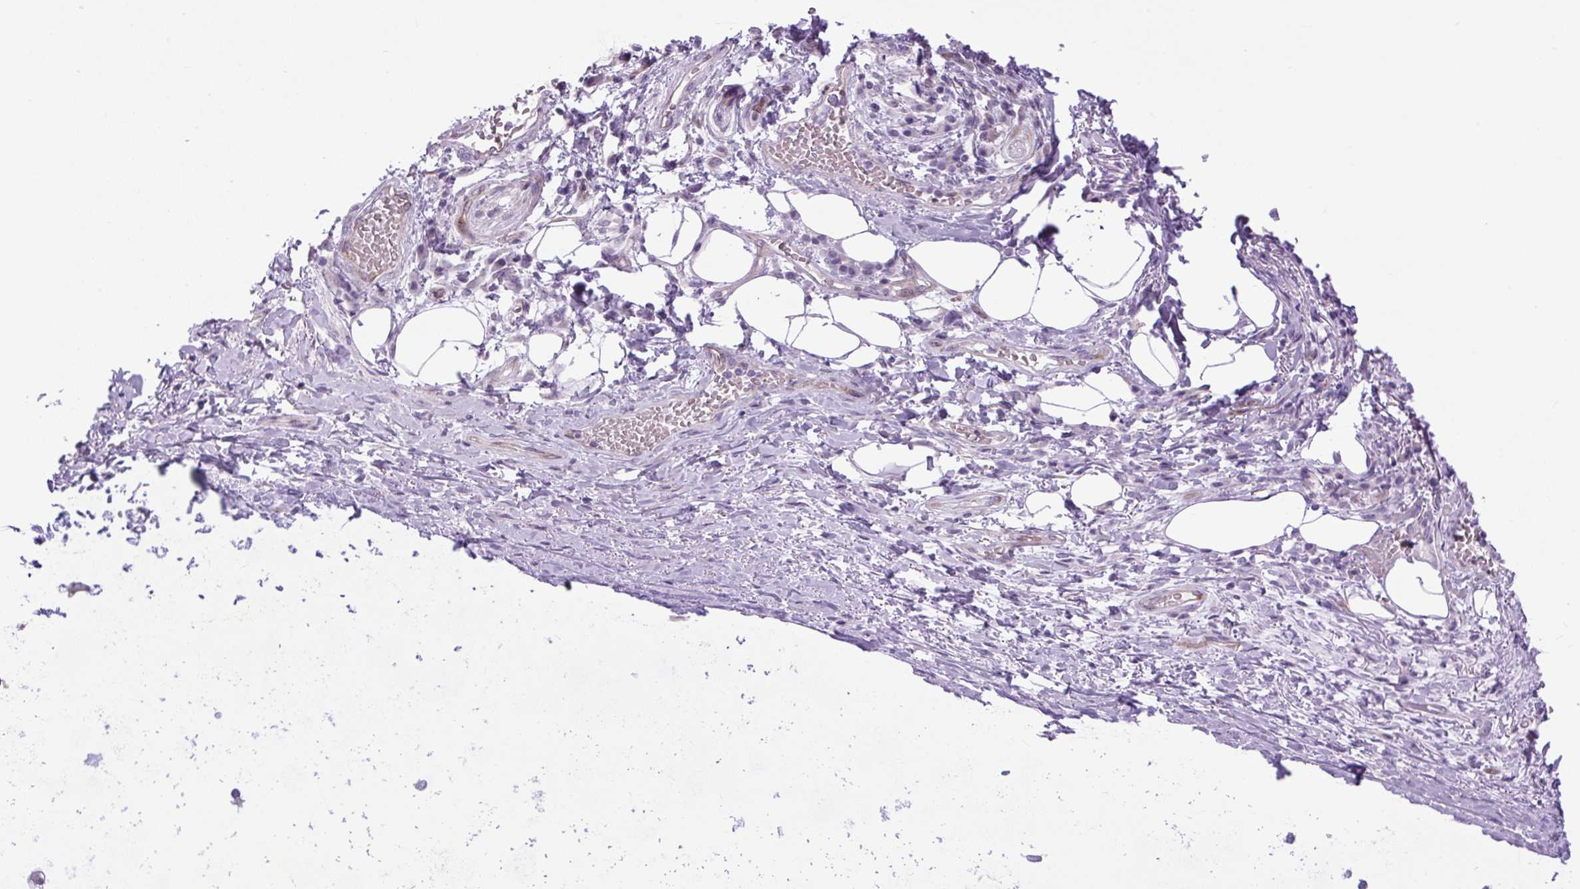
{"staining": {"intensity": "negative", "quantity": "none", "location": "none"}, "tissue": "adipose tissue", "cell_type": "Adipocytes", "image_type": "normal", "snomed": [{"axis": "morphology", "description": "Normal tissue, NOS"}, {"axis": "topography", "description": "Cartilage tissue"}, {"axis": "topography", "description": "Bronchus"}], "caption": "DAB immunohistochemical staining of benign adipose tissue reveals no significant expression in adipocytes. (DAB immunohistochemistry (IHC), high magnification).", "gene": "RNASE10", "patient": {"sex": "male", "age": 56}}